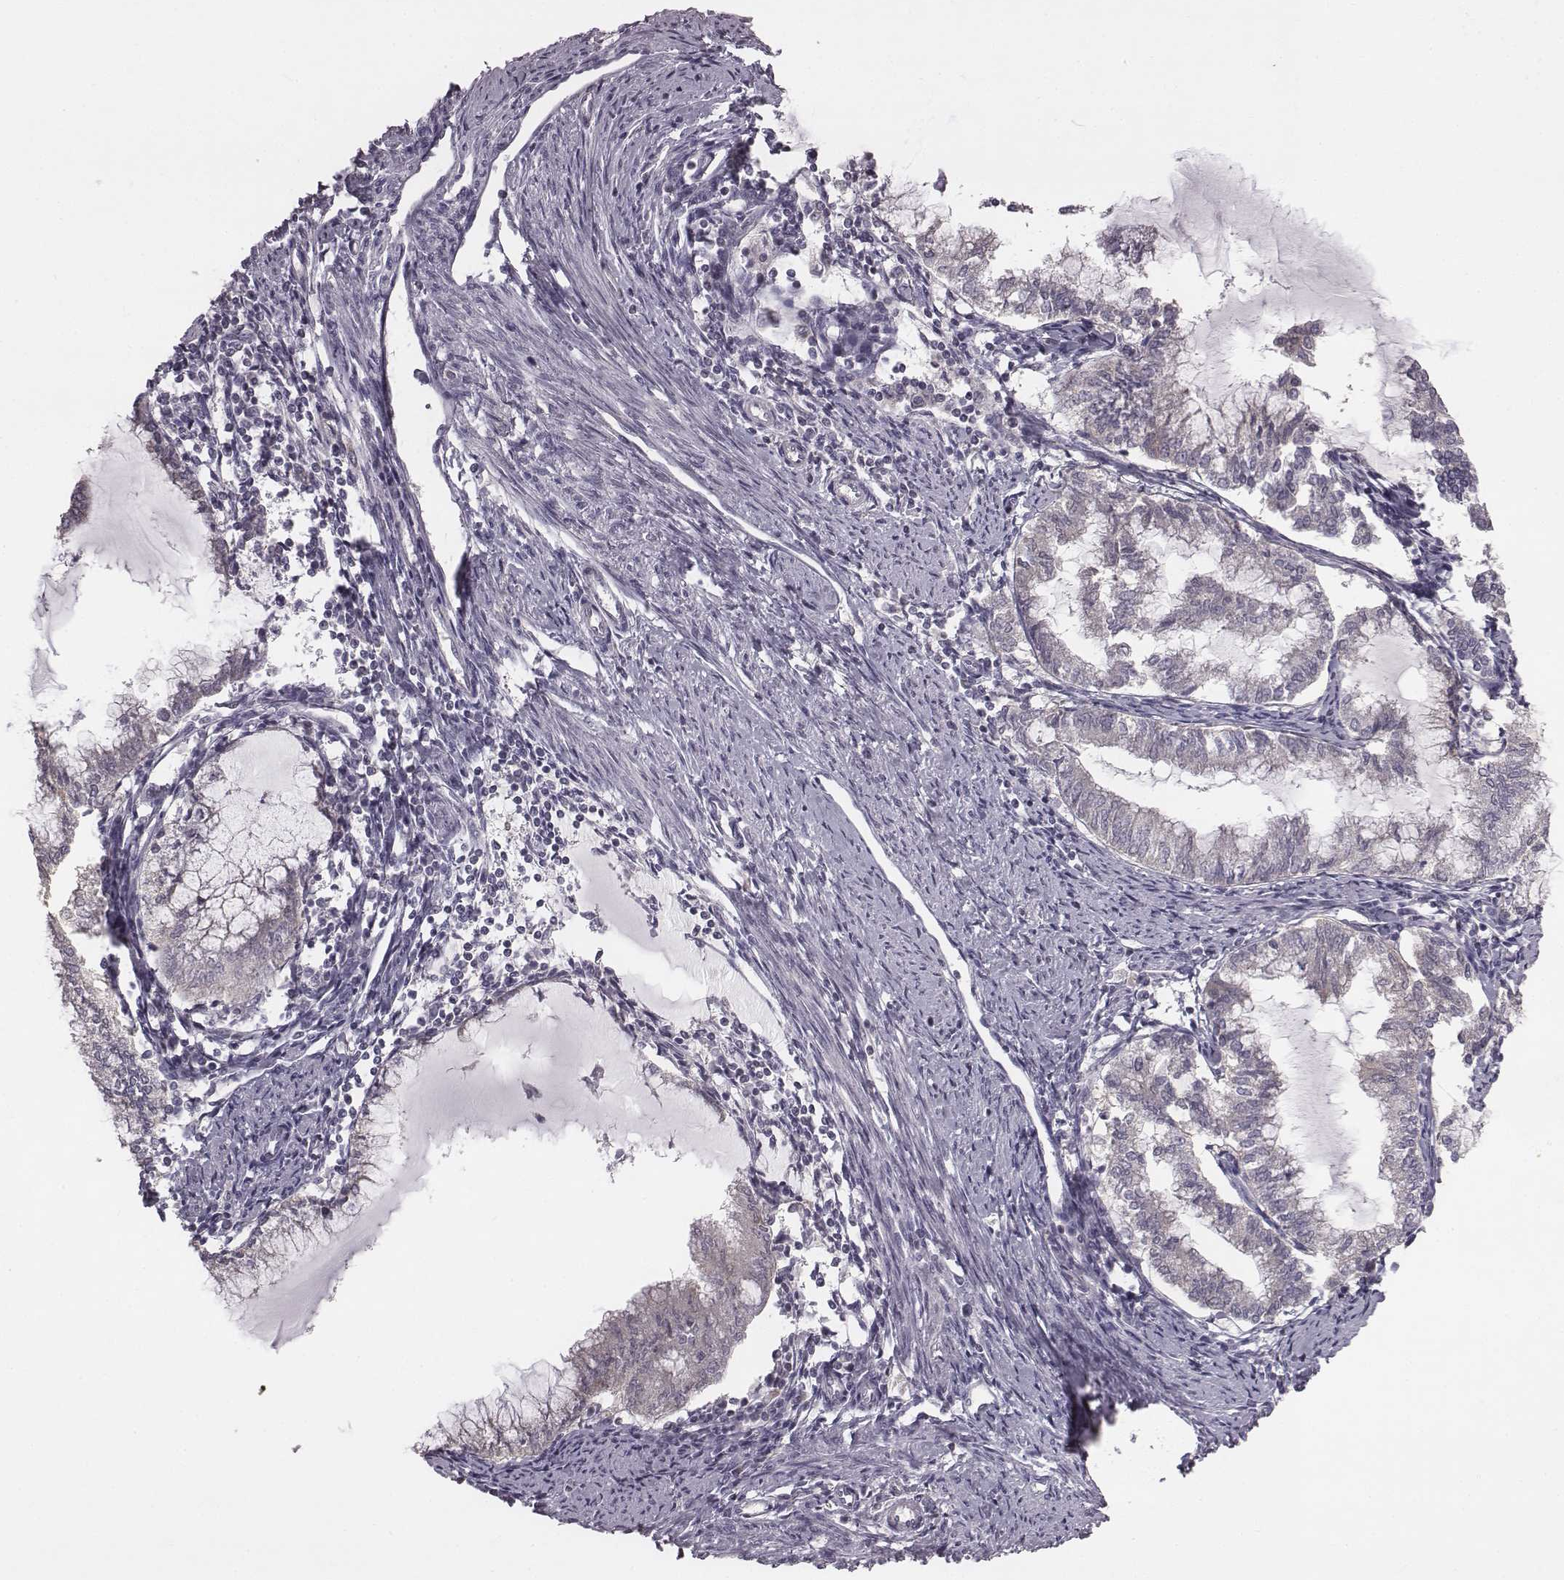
{"staining": {"intensity": "negative", "quantity": "none", "location": "none"}, "tissue": "endometrial cancer", "cell_type": "Tumor cells", "image_type": "cancer", "snomed": [{"axis": "morphology", "description": "Adenocarcinoma, NOS"}, {"axis": "topography", "description": "Endometrium"}], "caption": "DAB (3,3'-diaminobenzidine) immunohistochemical staining of human endometrial cancer shows no significant positivity in tumor cells. (Stains: DAB (3,3'-diaminobenzidine) IHC with hematoxylin counter stain, Microscopy: brightfield microscopy at high magnification).", "gene": "BICDL1", "patient": {"sex": "female", "age": 79}}